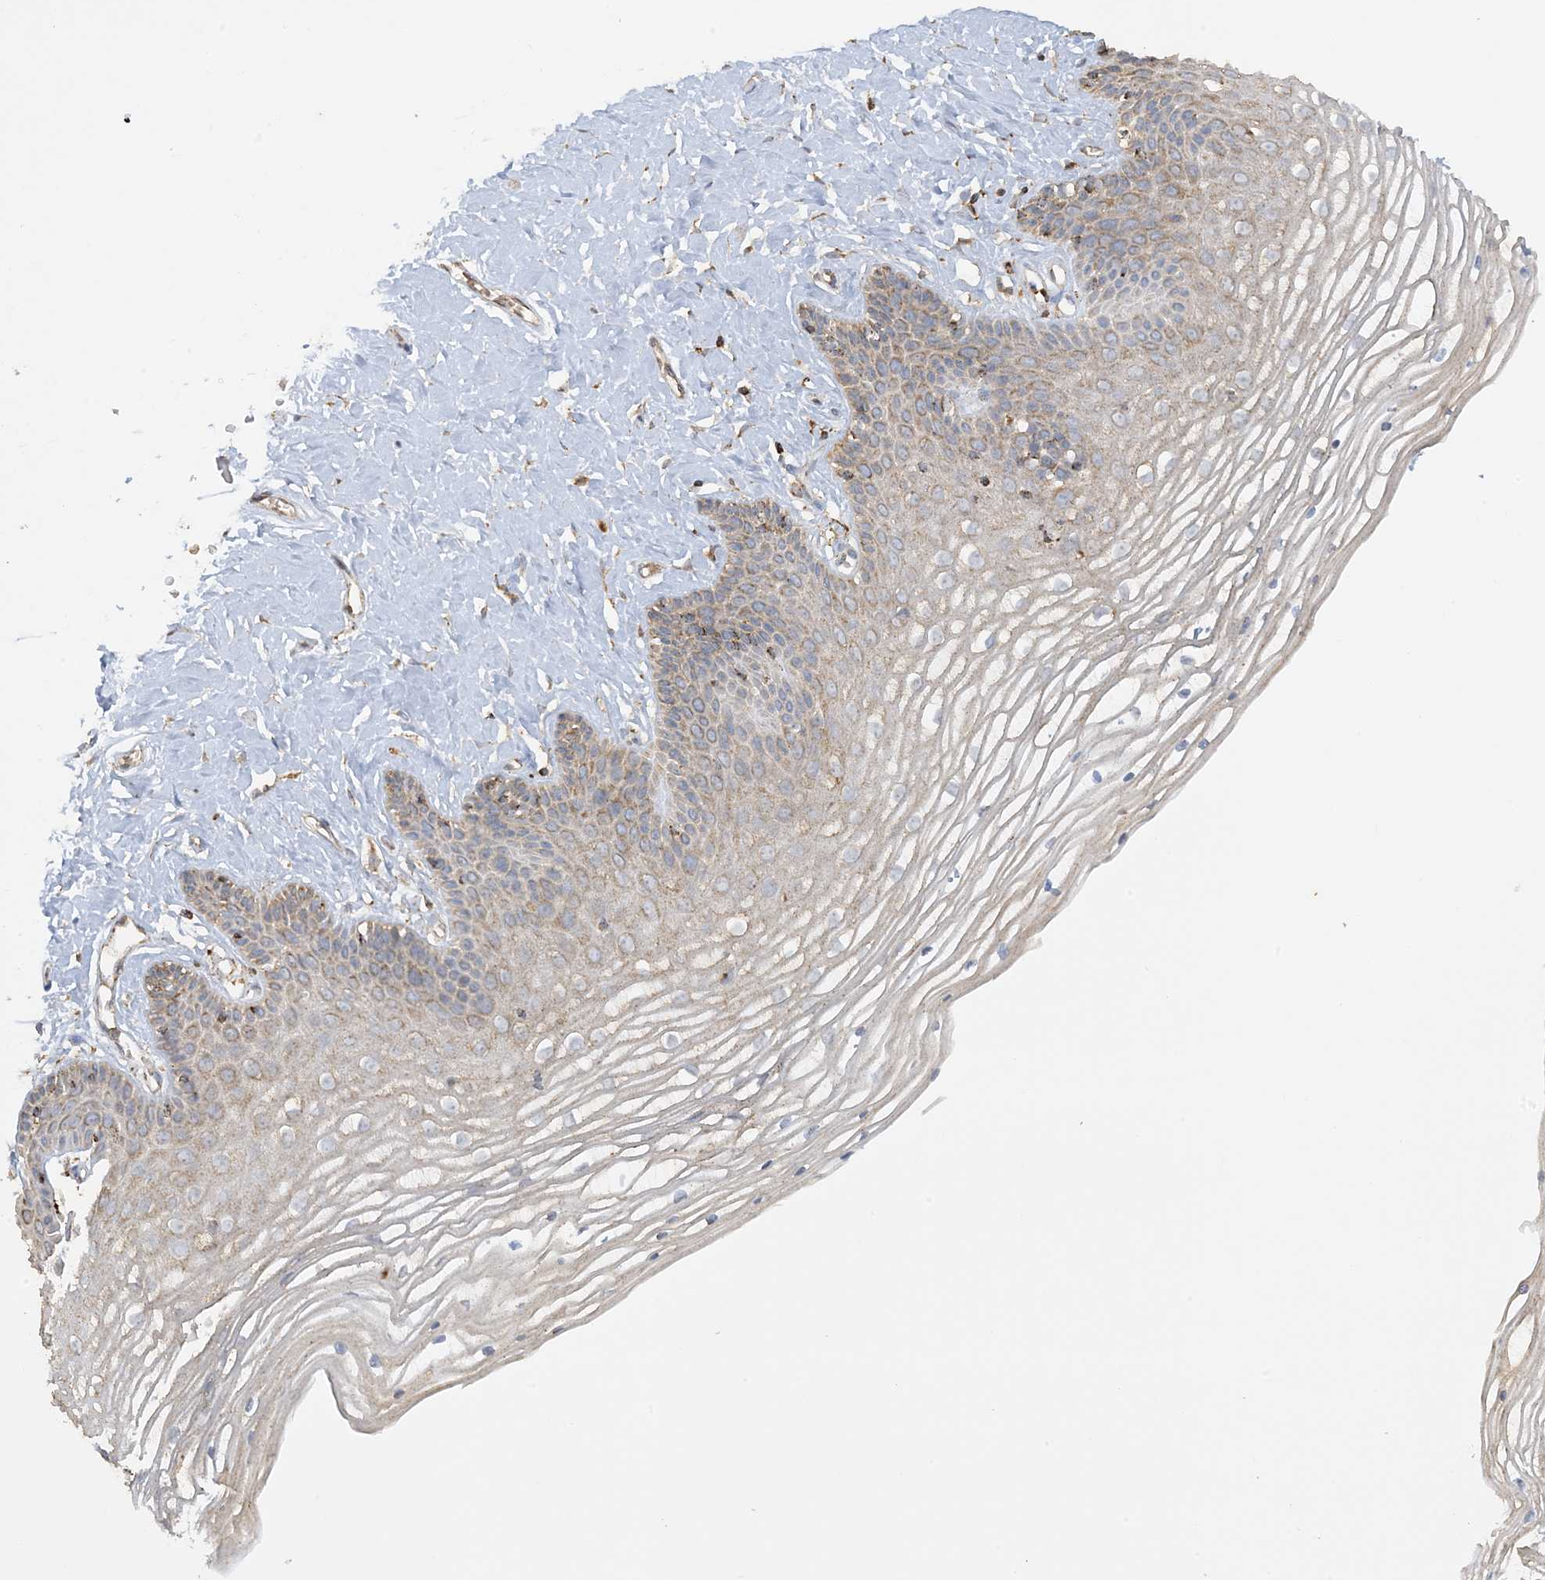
{"staining": {"intensity": "moderate", "quantity": ">75%", "location": "cytoplasmic/membranous"}, "tissue": "vagina", "cell_type": "Squamous epithelial cells", "image_type": "normal", "snomed": [{"axis": "morphology", "description": "Normal tissue, NOS"}, {"axis": "topography", "description": "Vagina"}, {"axis": "topography", "description": "Cervix"}], "caption": "A medium amount of moderate cytoplasmic/membranous staining is identified in approximately >75% of squamous epithelial cells in unremarkable vagina.", "gene": "AGA", "patient": {"sex": "female", "age": 40}}